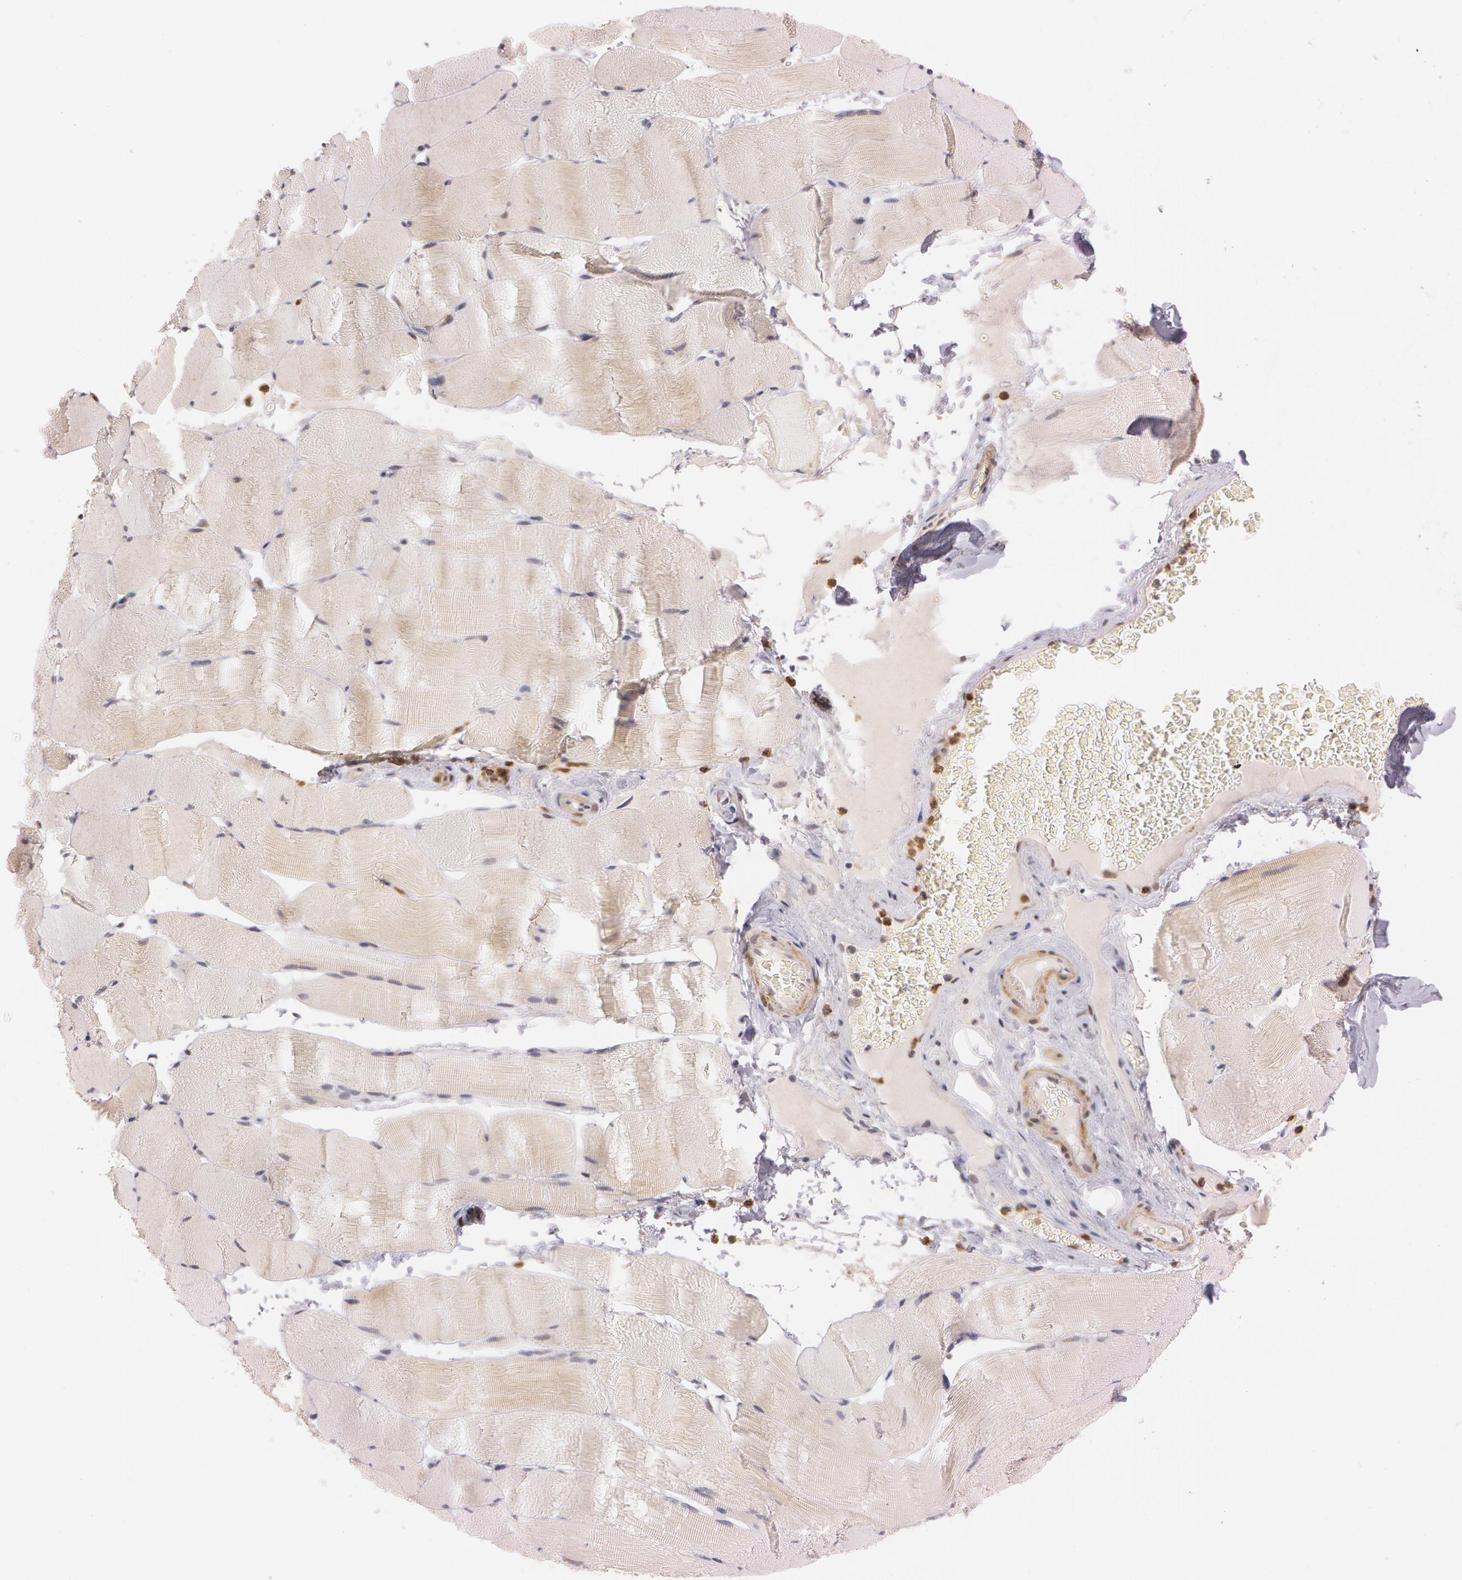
{"staining": {"intensity": "weak", "quantity": ">75%", "location": "cytoplasmic/membranous"}, "tissue": "skeletal muscle", "cell_type": "Myocytes", "image_type": "normal", "snomed": [{"axis": "morphology", "description": "Normal tissue, NOS"}, {"axis": "topography", "description": "Skeletal muscle"}], "caption": "Brown immunohistochemical staining in benign skeletal muscle shows weak cytoplasmic/membranous staining in approximately >75% of myocytes.", "gene": "ATG2B", "patient": {"sex": "male", "age": 62}}